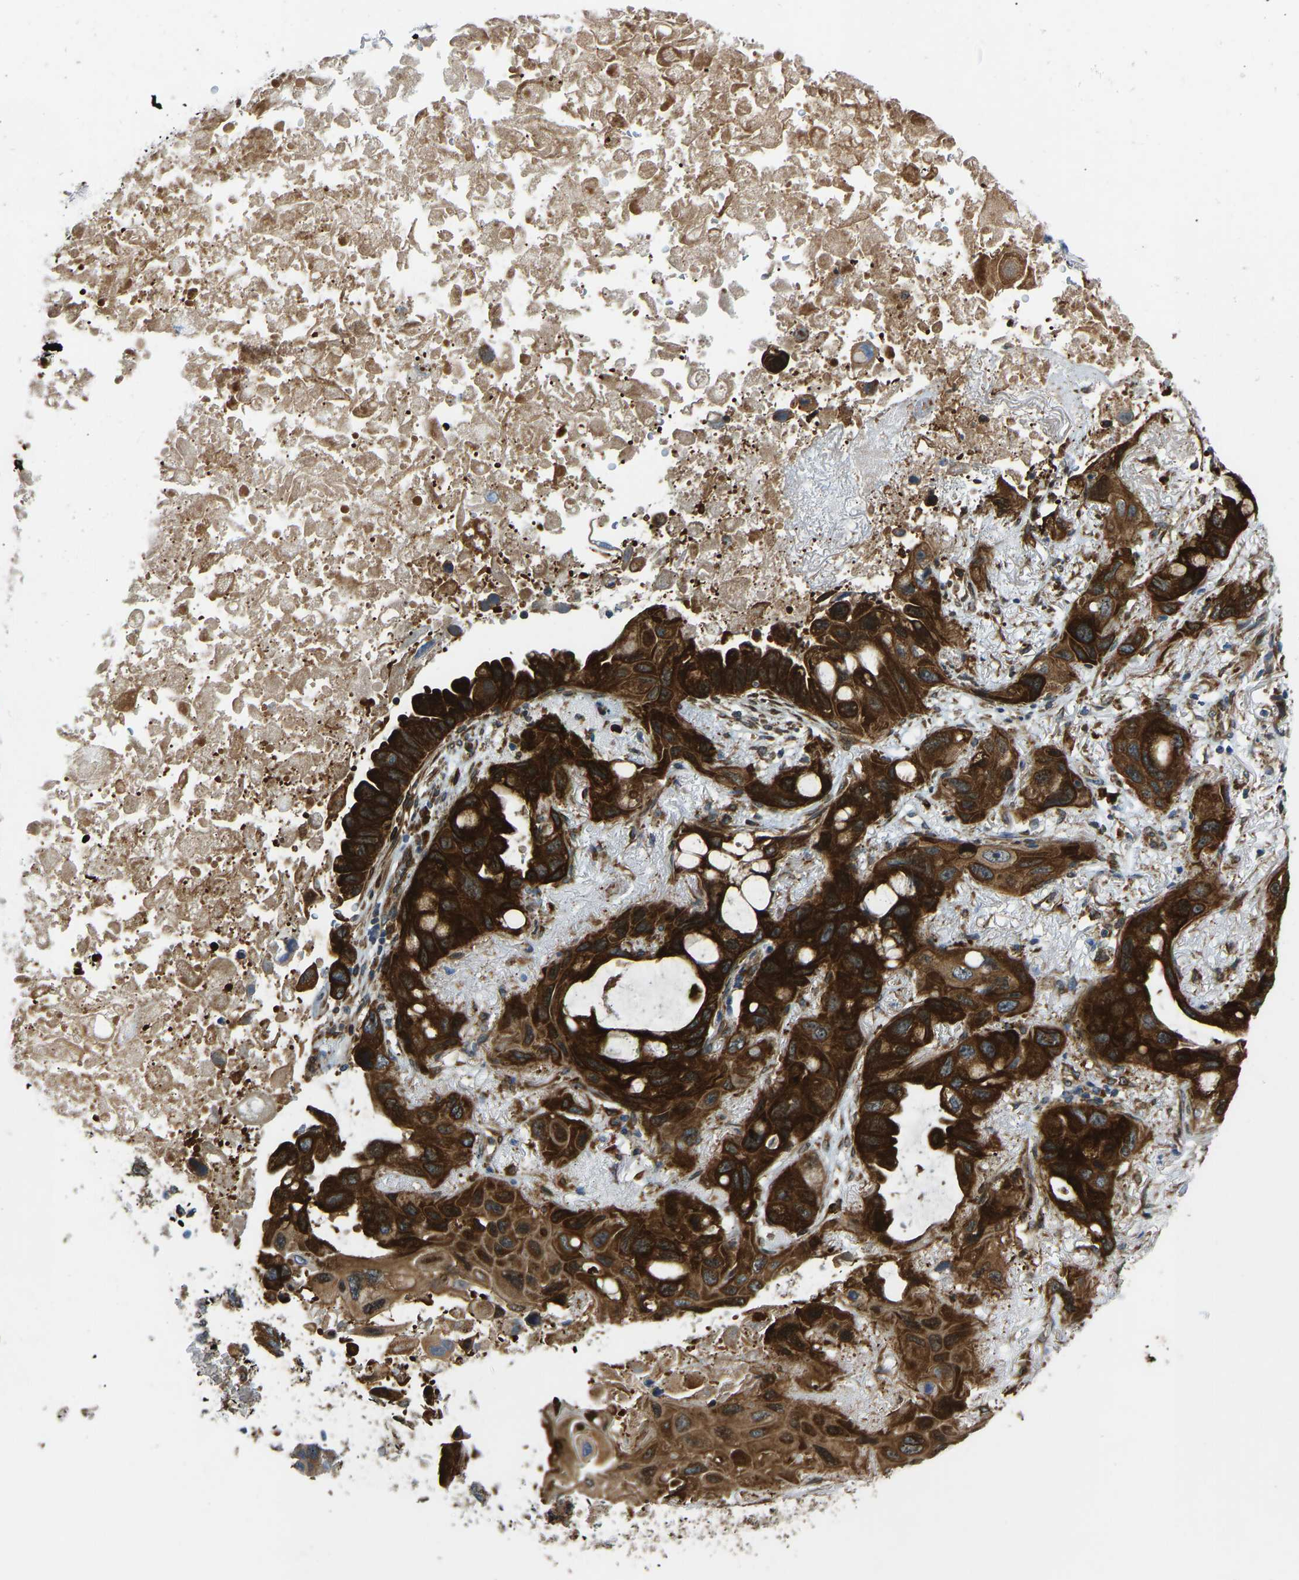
{"staining": {"intensity": "strong", "quantity": ">75%", "location": "cytoplasmic/membranous"}, "tissue": "lung cancer", "cell_type": "Tumor cells", "image_type": "cancer", "snomed": [{"axis": "morphology", "description": "Squamous cell carcinoma, NOS"}, {"axis": "topography", "description": "Lung"}], "caption": "Squamous cell carcinoma (lung) was stained to show a protein in brown. There is high levels of strong cytoplasmic/membranous staining in about >75% of tumor cells. The protein of interest is stained brown, and the nuclei are stained in blue (DAB (3,3'-diaminobenzidine) IHC with brightfield microscopy, high magnification).", "gene": "OS9", "patient": {"sex": "female", "age": 73}}